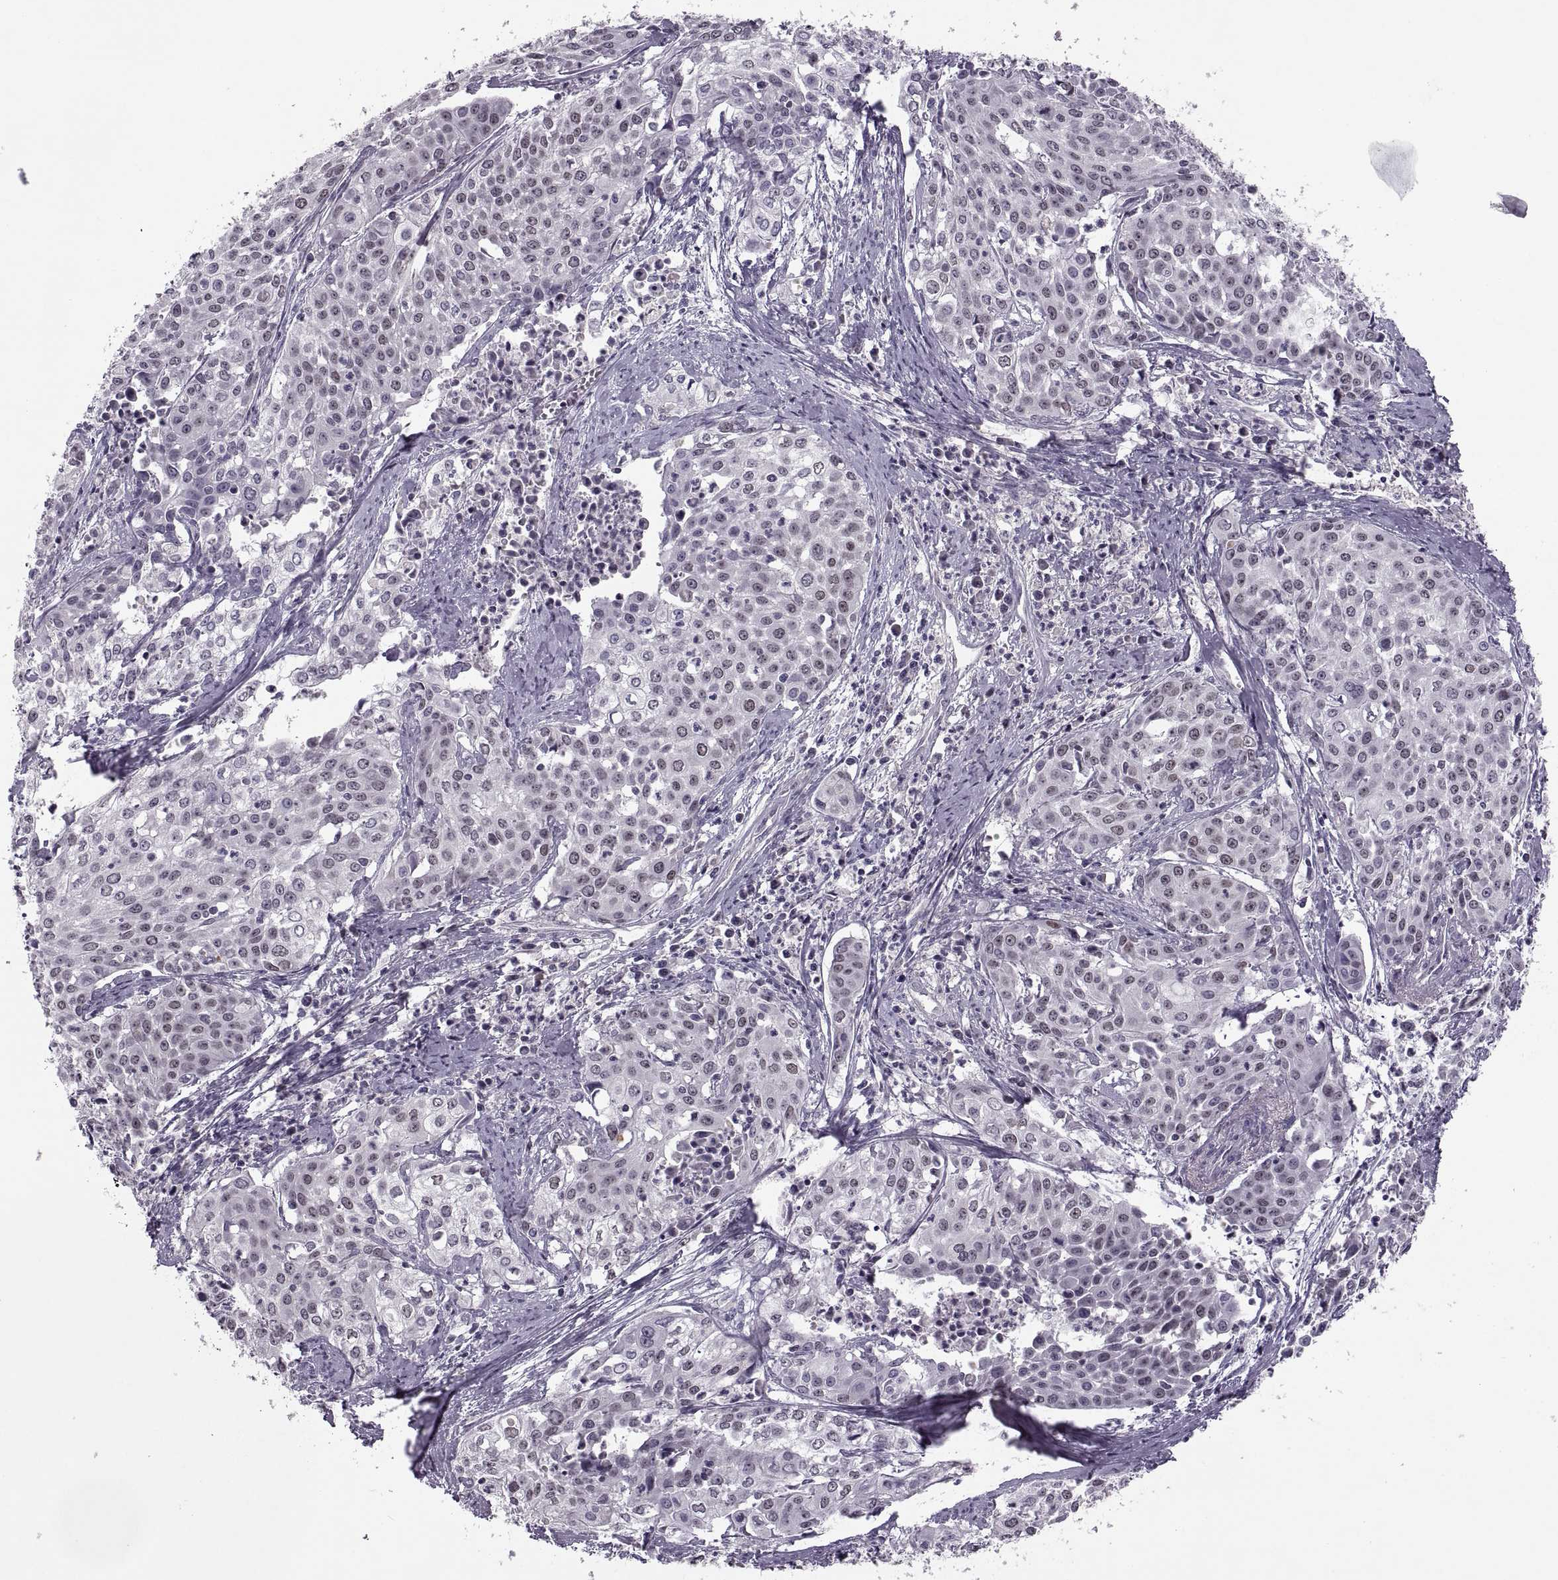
{"staining": {"intensity": "negative", "quantity": "none", "location": "none"}, "tissue": "cervical cancer", "cell_type": "Tumor cells", "image_type": "cancer", "snomed": [{"axis": "morphology", "description": "Squamous cell carcinoma, NOS"}, {"axis": "topography", "description": "Cervix"}], "caption": "There is no significant positivity in tumor cells of cervical squamous cell carcinoma.", "gene": "CACNA1F", "patient": {"sex": "female", "age": 39}}